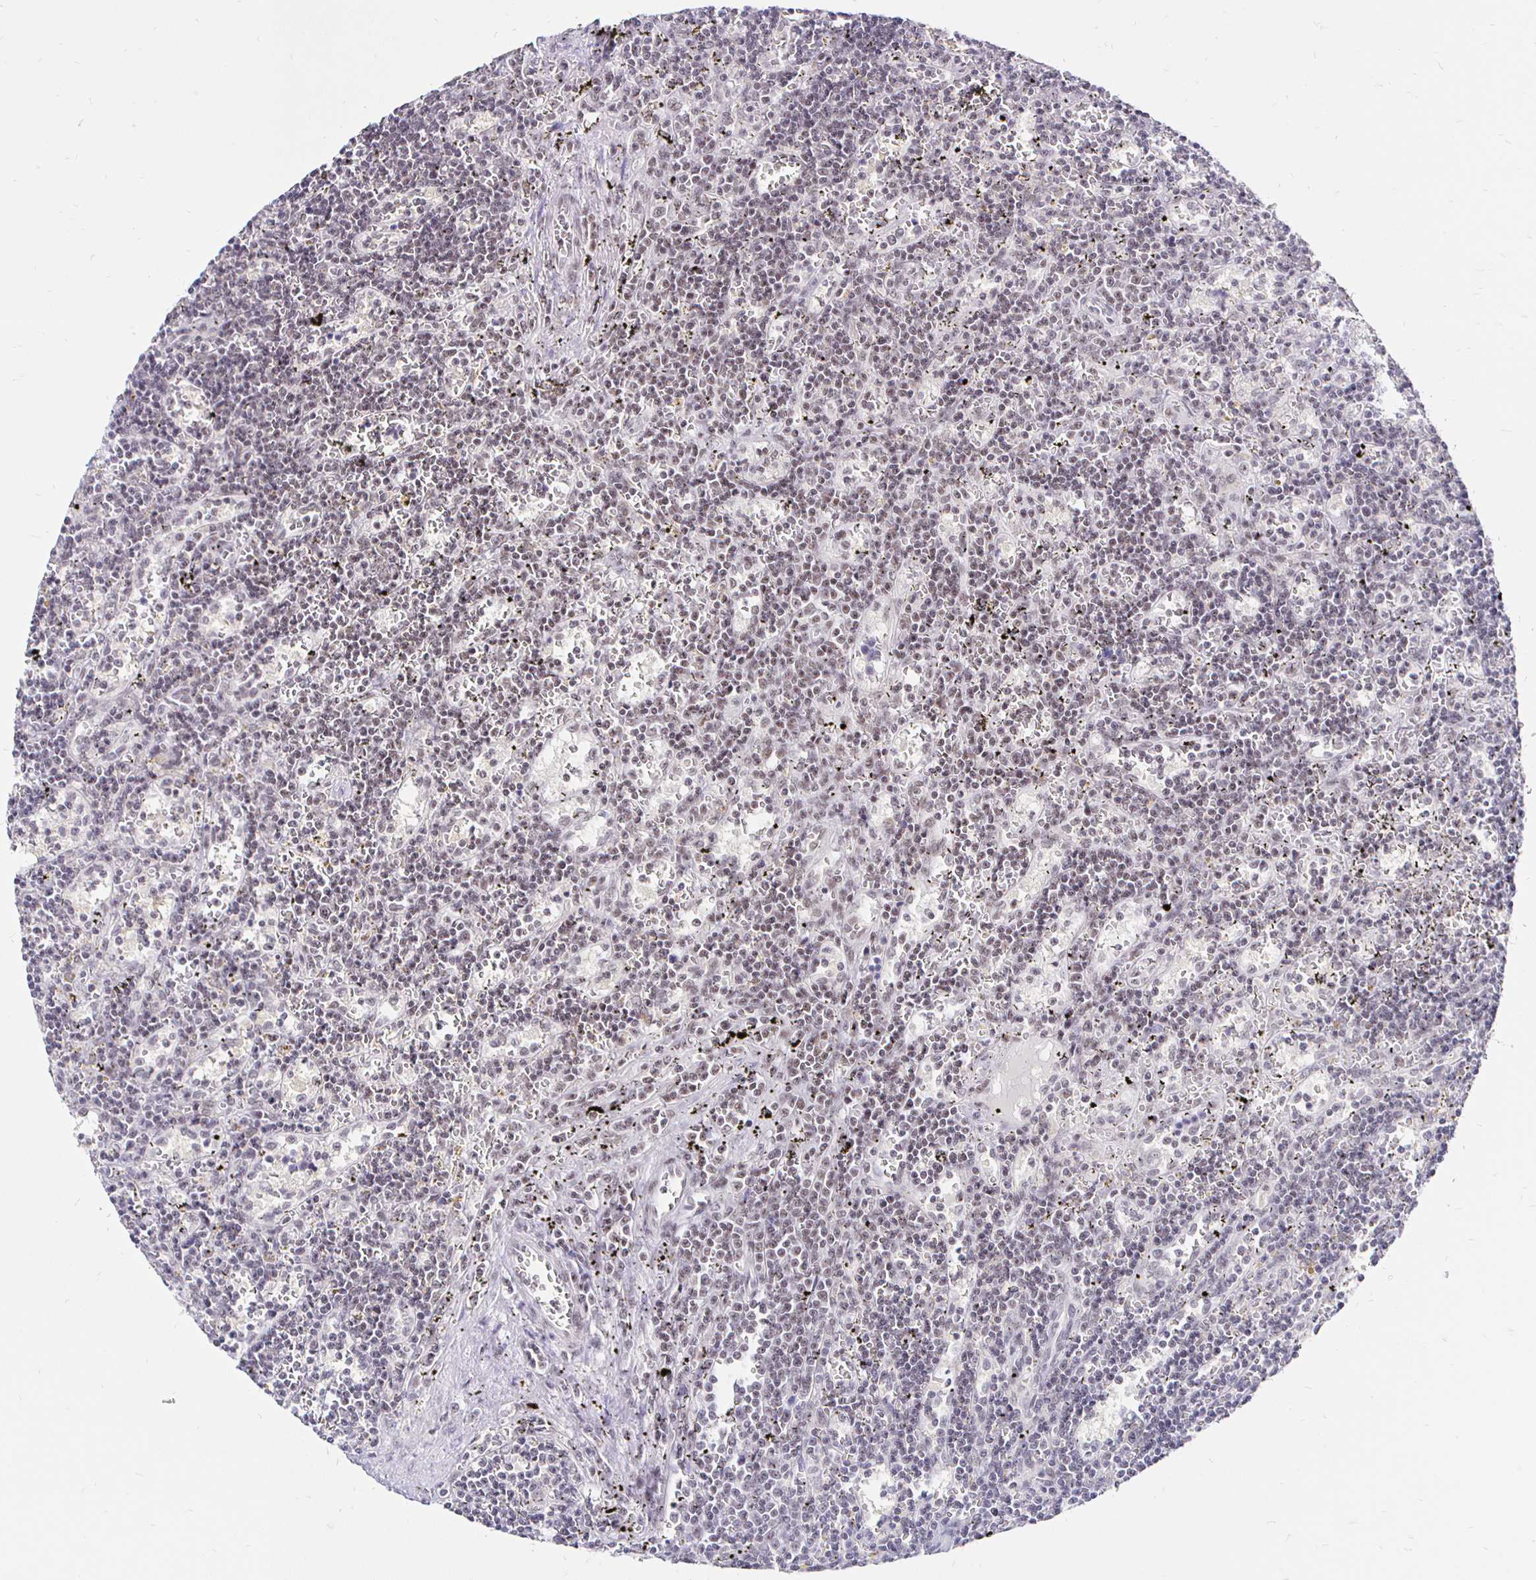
{"staining": {"intensity": "weak", "quantity": "<25%", "location": "nuclear"}, "tissue": "lymphoma", "cell_type": "Tumor cells", "image_type": "cancer", "snomed": [{"axis": "morphology", "description": "Malignant lymphoma, non-Hodgkin's type, Low grade"}, {"axis": "topography", "description": "Spleen"}], "caption": "Tumor cells are negative for brown protein staining in malignant lymphoma, non-Hodgkin's type (low-grade).", "gene": "SIN3A", "patient": {"sex": "male", "age": 60}}